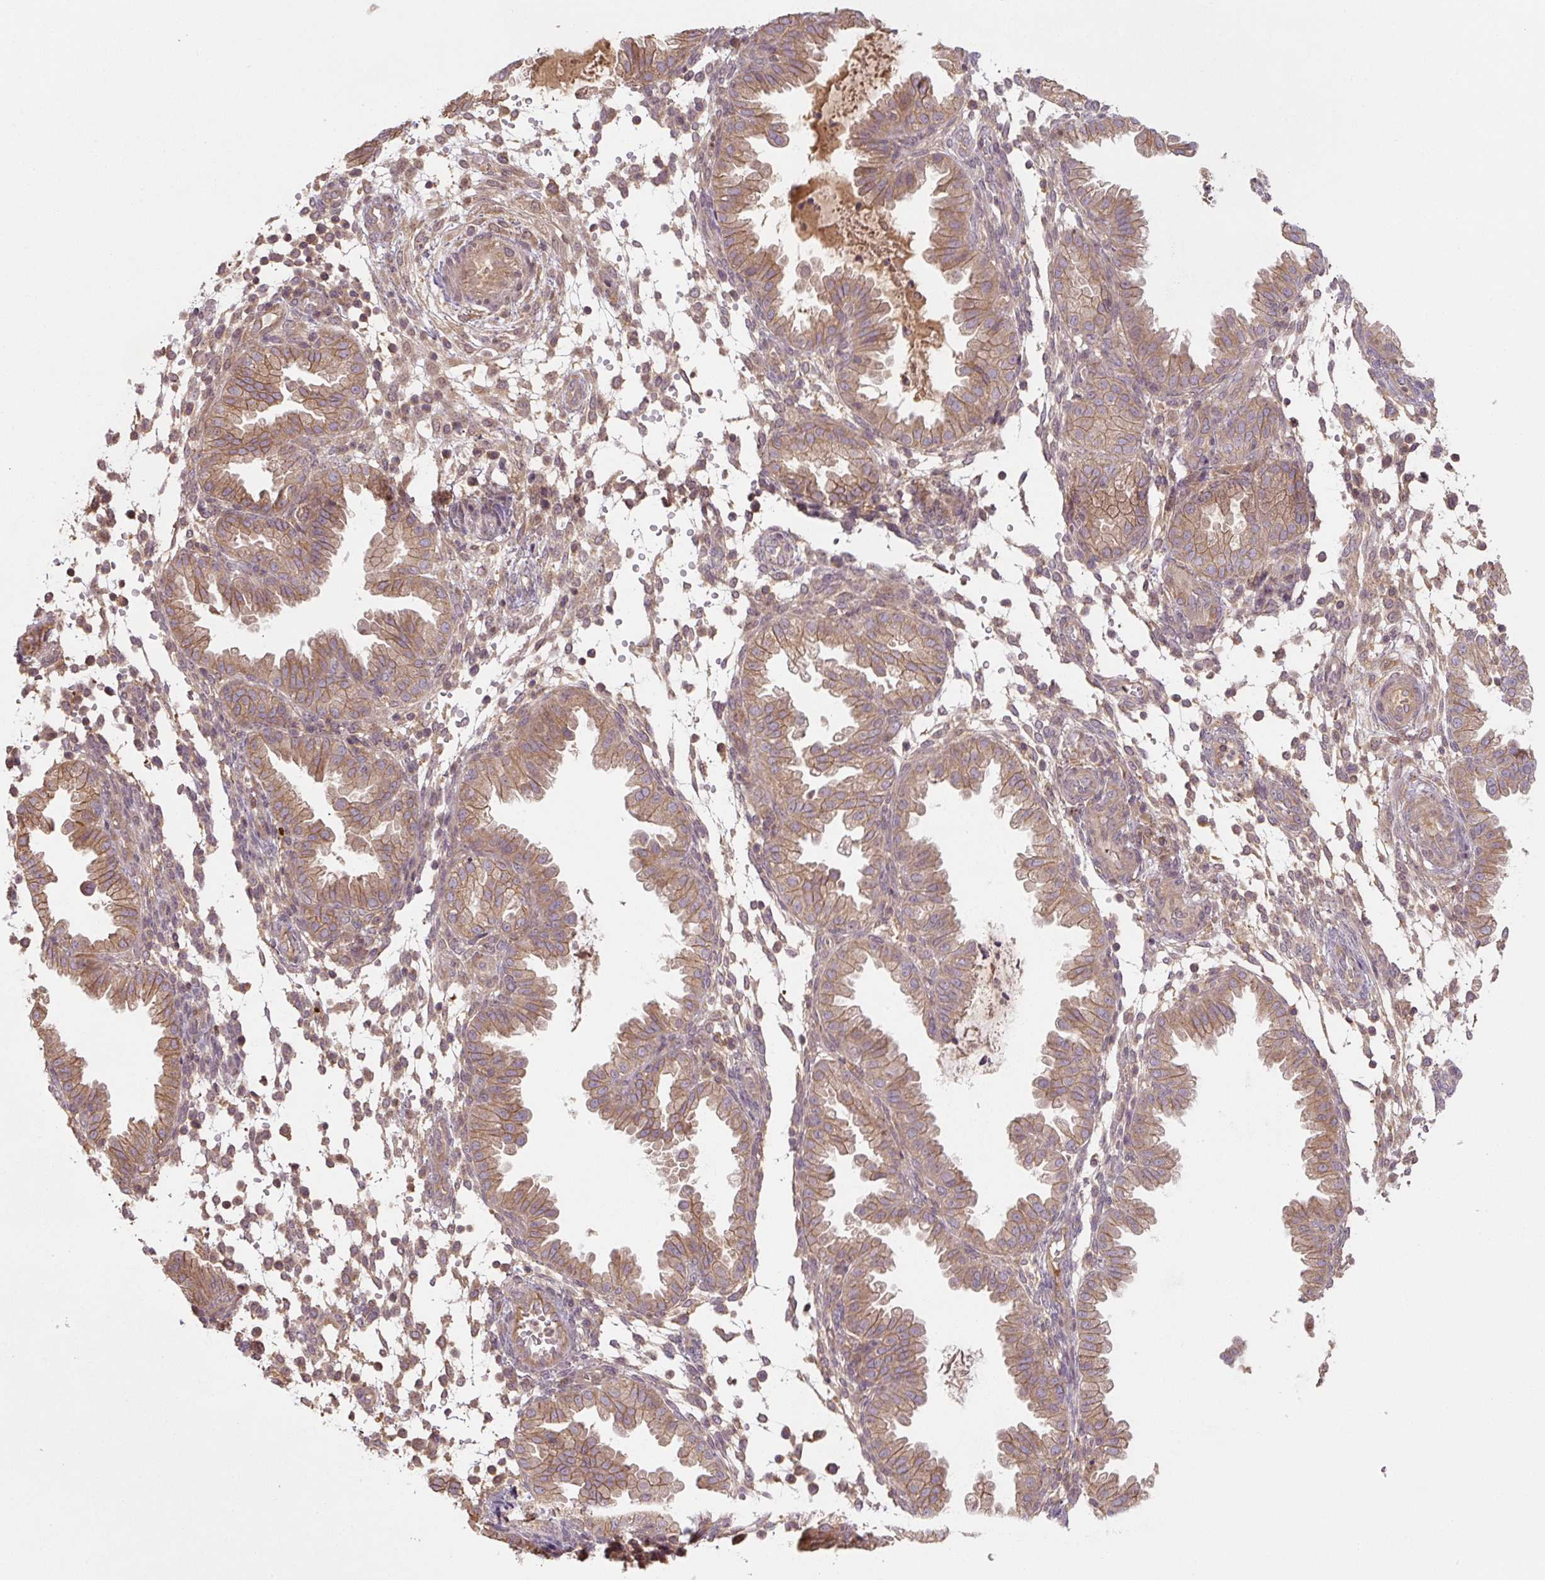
{"staining": {"intensity": "weak", "quantity": "<25%", "location": "cytoplasmic/membranous"}, "tissue": "endometrium", "cell_type": "Cells in endometrial stroma", "image_type": "normal", "snomed": [{"axis": "morphology", "description": "Normal tissue, NOS"}, {"axis": "topography", "description": "Endometrium"}], "caption": "A micrograph of endometrium stained for a protein displays no brown staining in cells in endometrial stroma.", "gene": "C2orf73", "patient": {"sex": "female", "age": 33}}